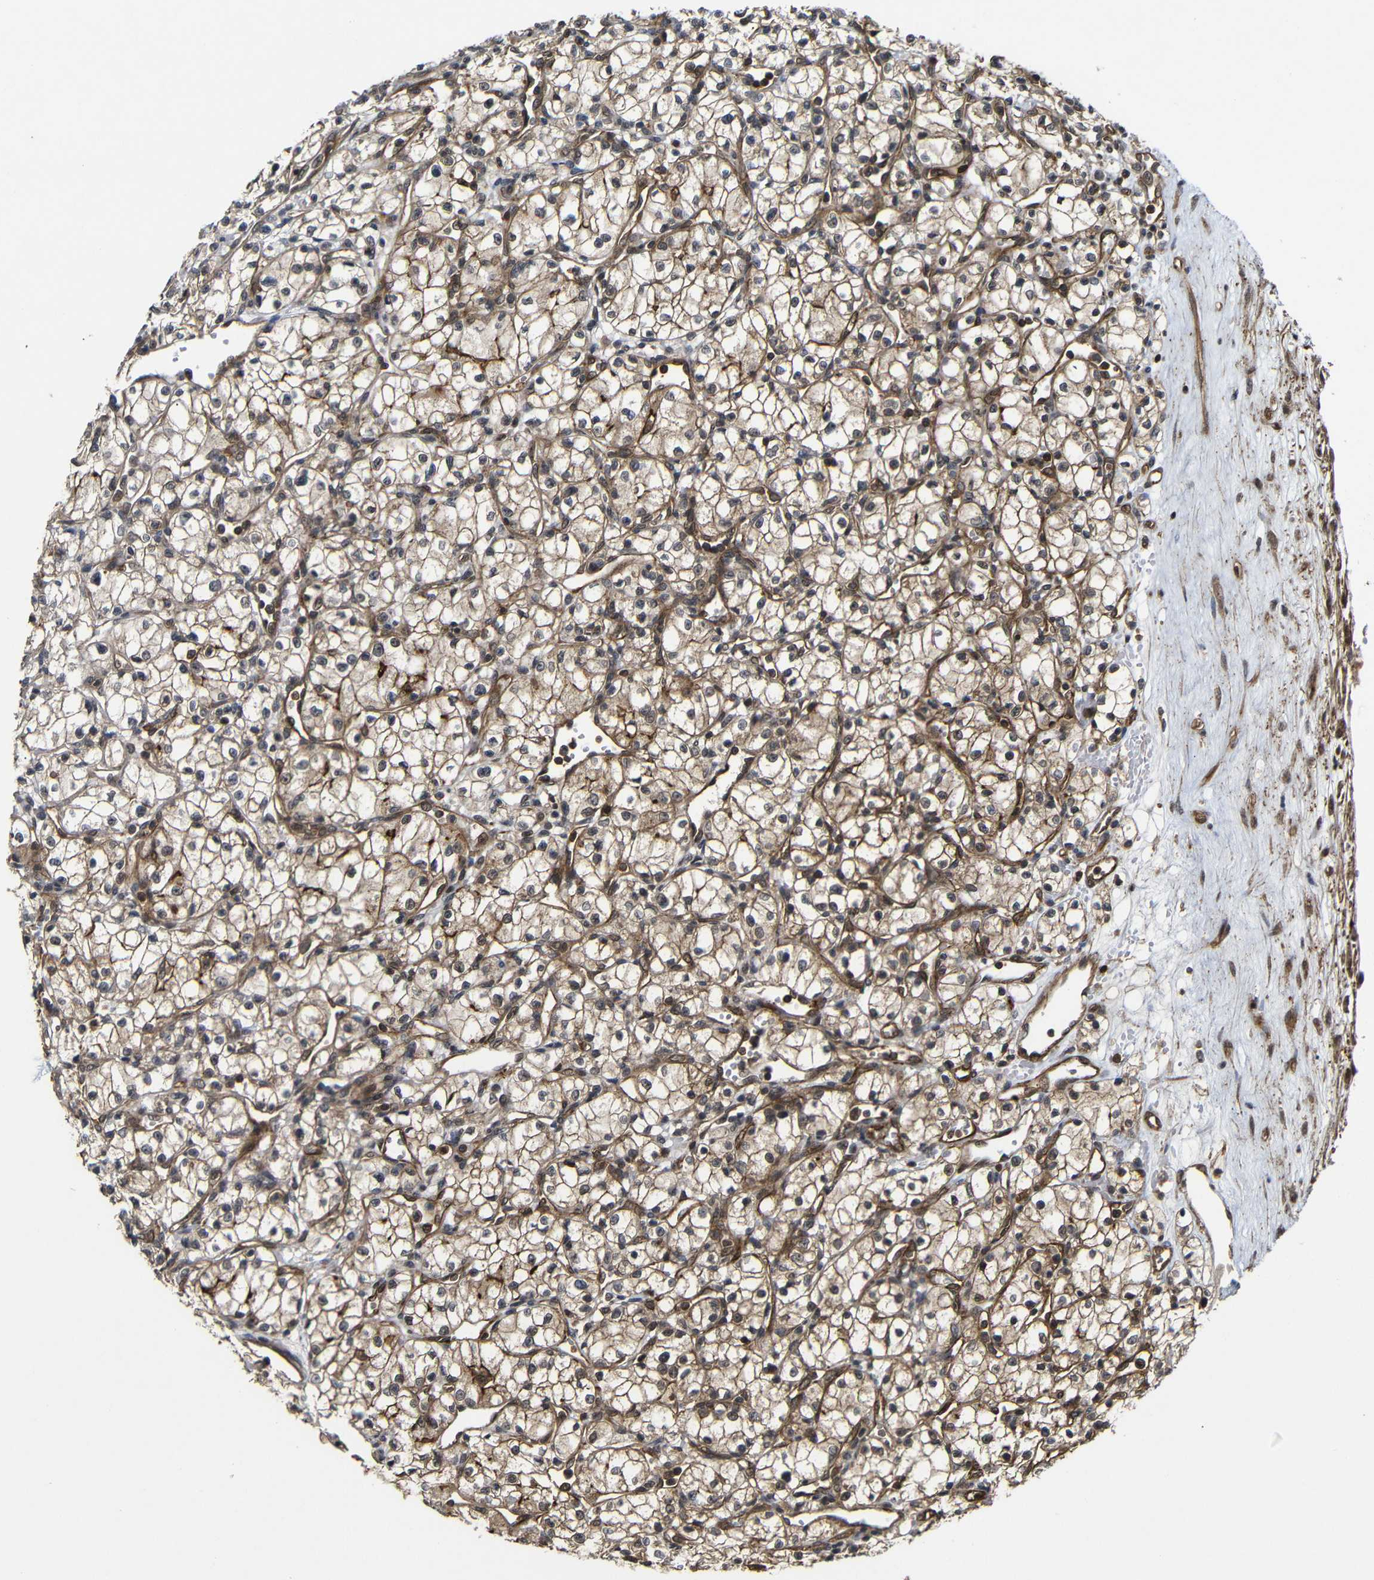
{"staining": {"intensity": "moderate", "quantity": ">75%", "location": "cytoplasmic/membranous"}, "tissue": "renal cancer", "cell_type": "Tumor cells", "image_type": "cancer", "snomed": [{"axis": "morphology", "description": "Normal tissue, NOS"}, {"axis": "morphology", "description": "Adenocarcinoma, NOS"}, {"axis": "topography", "description": "Kidney"}], "caption": "Moderate cytoplasmic/membranous staining is present in about >75% of tumor cells in renal adenocarcinoma. The protein is stained brown, and the nuclei are stained in blue (DAB IHC with brightfield microscopy, high magnification).", "gene": "NANOS1", "patient": {"sex": "male", "age": 59}}